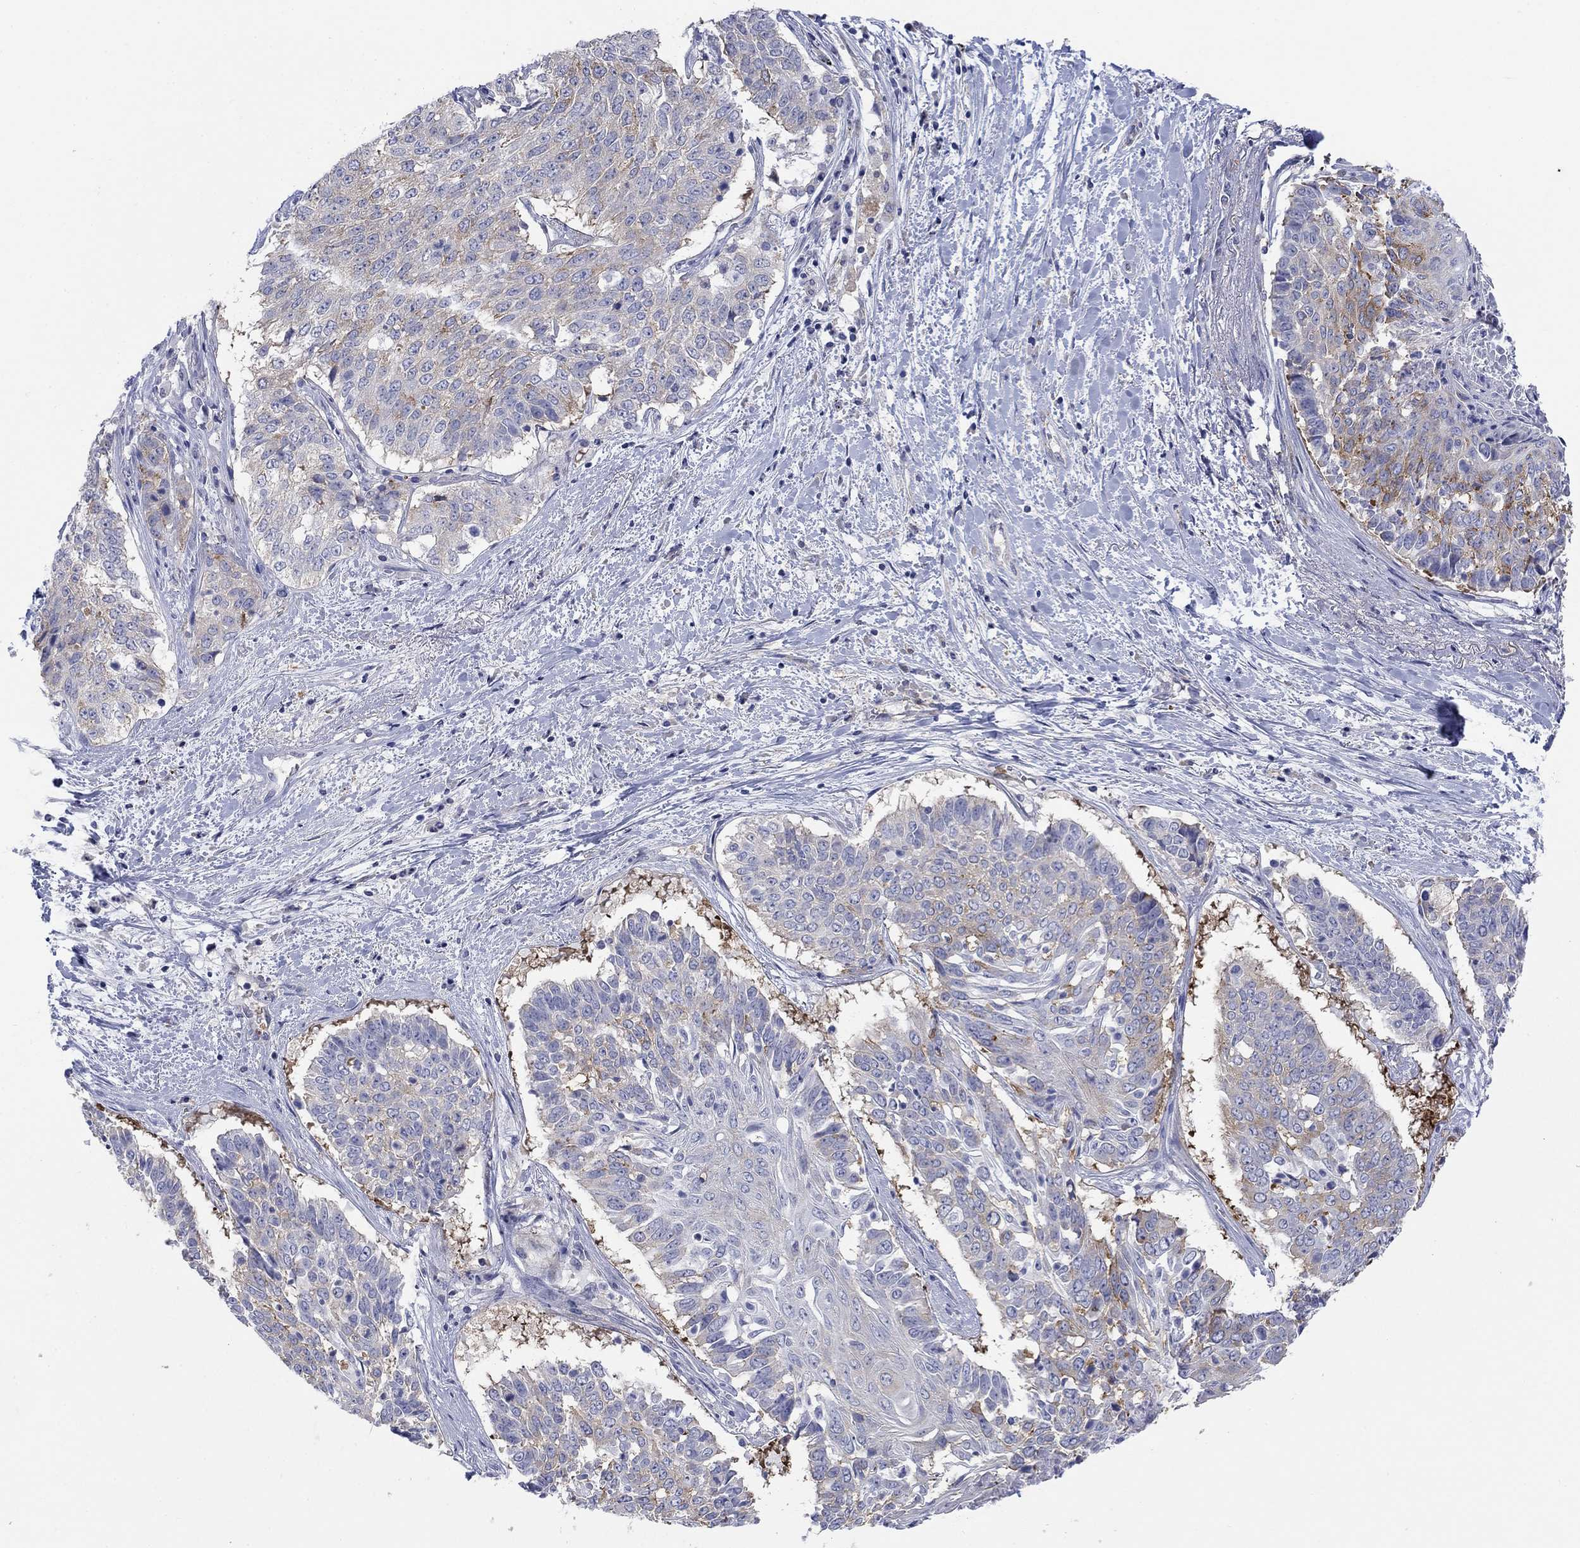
{"staining": {"intensity": "moderate", "quantity": "<25%", "location": "cytoplasmic/membranous"}, "tissue": "lung cancer", "cell_type": "Tumor cells", "image_type": "cancer", "snomed": [{"axis": "morphology", "description": "Squamous cell carcinoma, NOS"}, {"axis": "topography", "description": "Lung"}], "caption": "Lung cancer stained with immunohistochemistry (IHC) reveals moderate cytoplasmic/membranous expression in approximately <25% of tumor cells.", "gene": "PTPRZ1", "patient": {"sex": "male", "age": 64}}